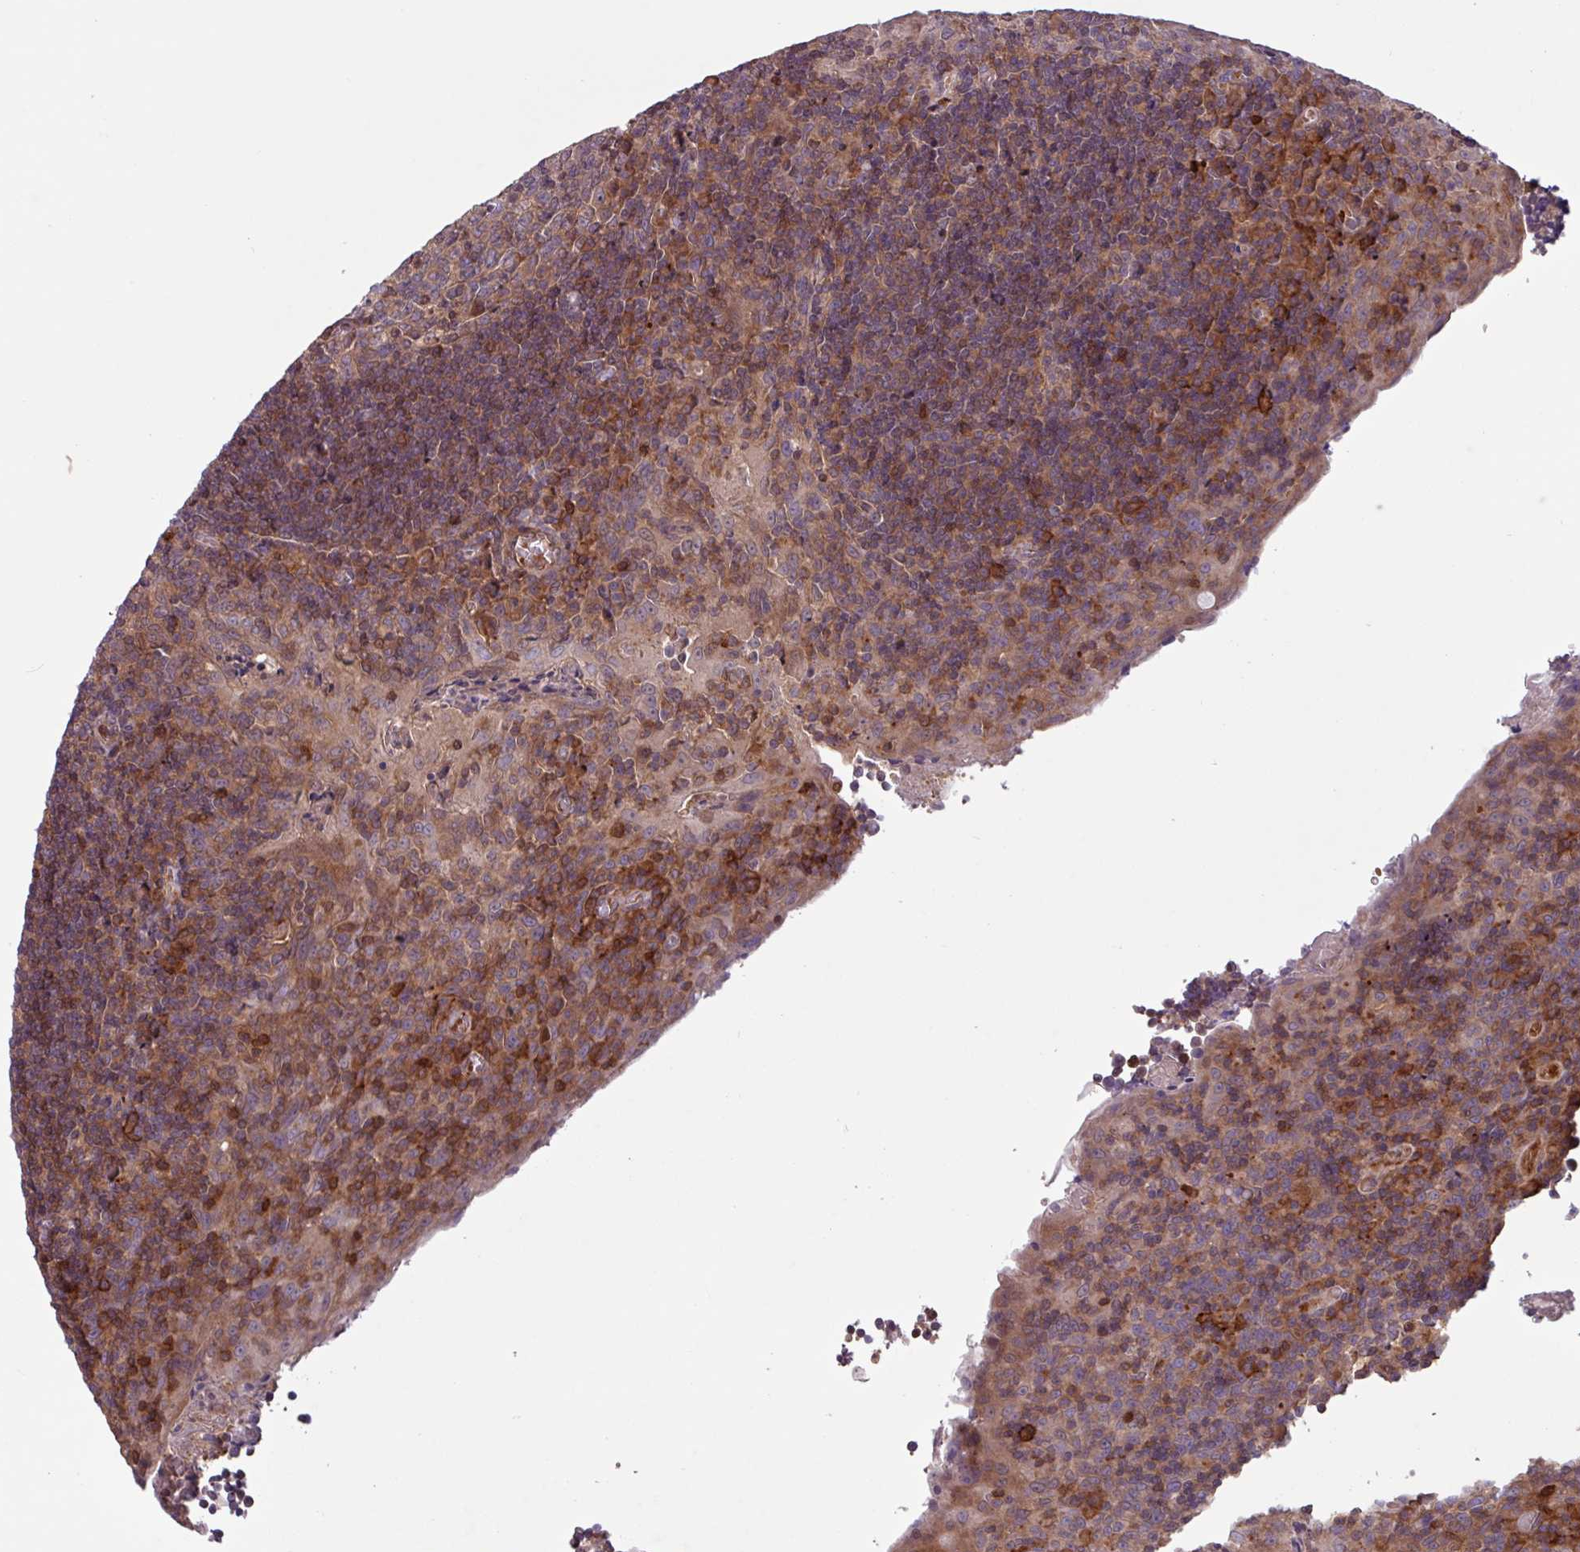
{"staining": {"intensity": "weak", "quantity": "<25%", "location": "cytoplasmic/membranous"}, "tissue": "tonsil", "cell_type": "Germinal center cells", "image_type": "normal", "snomed": [{"axis": "morphology", "description": "Normal tissue, NOS"}, {"axis": "topography", "description": "Tonsil"}], "caption": "Immunohistochemistry of normal human tonsil reveals no expression in germinal center cells. (Immunohistochemistry, brightfield microscopy, high magnification).", "gene": "SEC61G", "patient": {"sex": "male", "age": 17}}